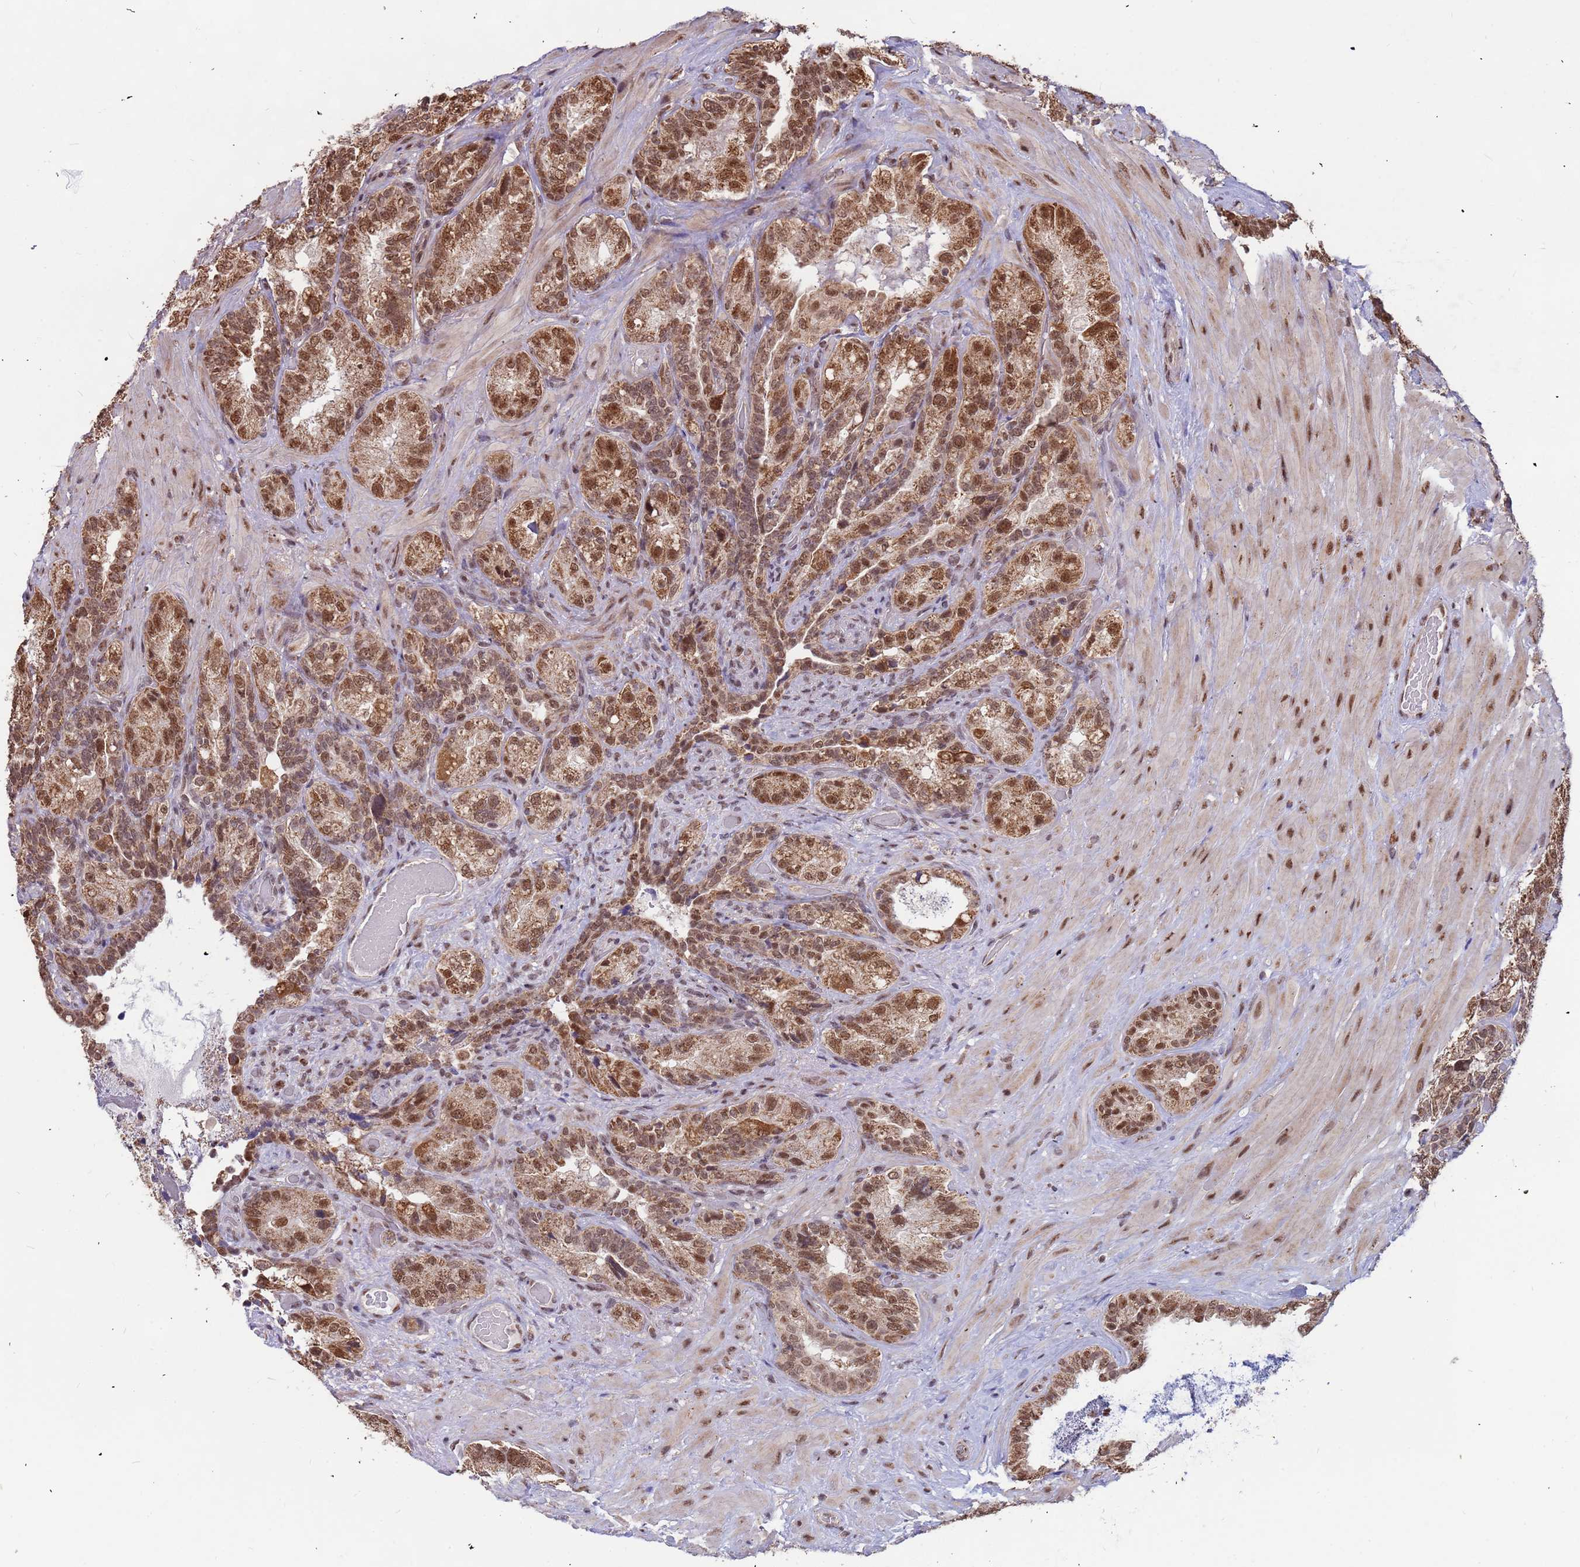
{"staining": {"intensity": "strong", "quantity": ">75%", "location": "cytoplasmic/membranous,nuclear"}, "tissue": "seminal vesicle", "cell_type": "Glandular cells", "image_type": "normal", "snomed": [{"axis": "morphology", "description": "Normal tissue, NOS"}, {"axis": "topography", "description": "Seminal veicle"}, {"axis": "topography", "description": "Peripheral nerve tissue"}], "caption": "Seminal vesicle stained with DAB IHC shows high levels of strong cytoplasmic/membranous,nuclear positivity in approximately >75% of glandular cells. (DAB (3,3'-diaminobenzidine) = brown stain, brightfield microscopy at high magnification).", "gene": "DENND2B", "patient": {"sex": "male", "age": 67}}